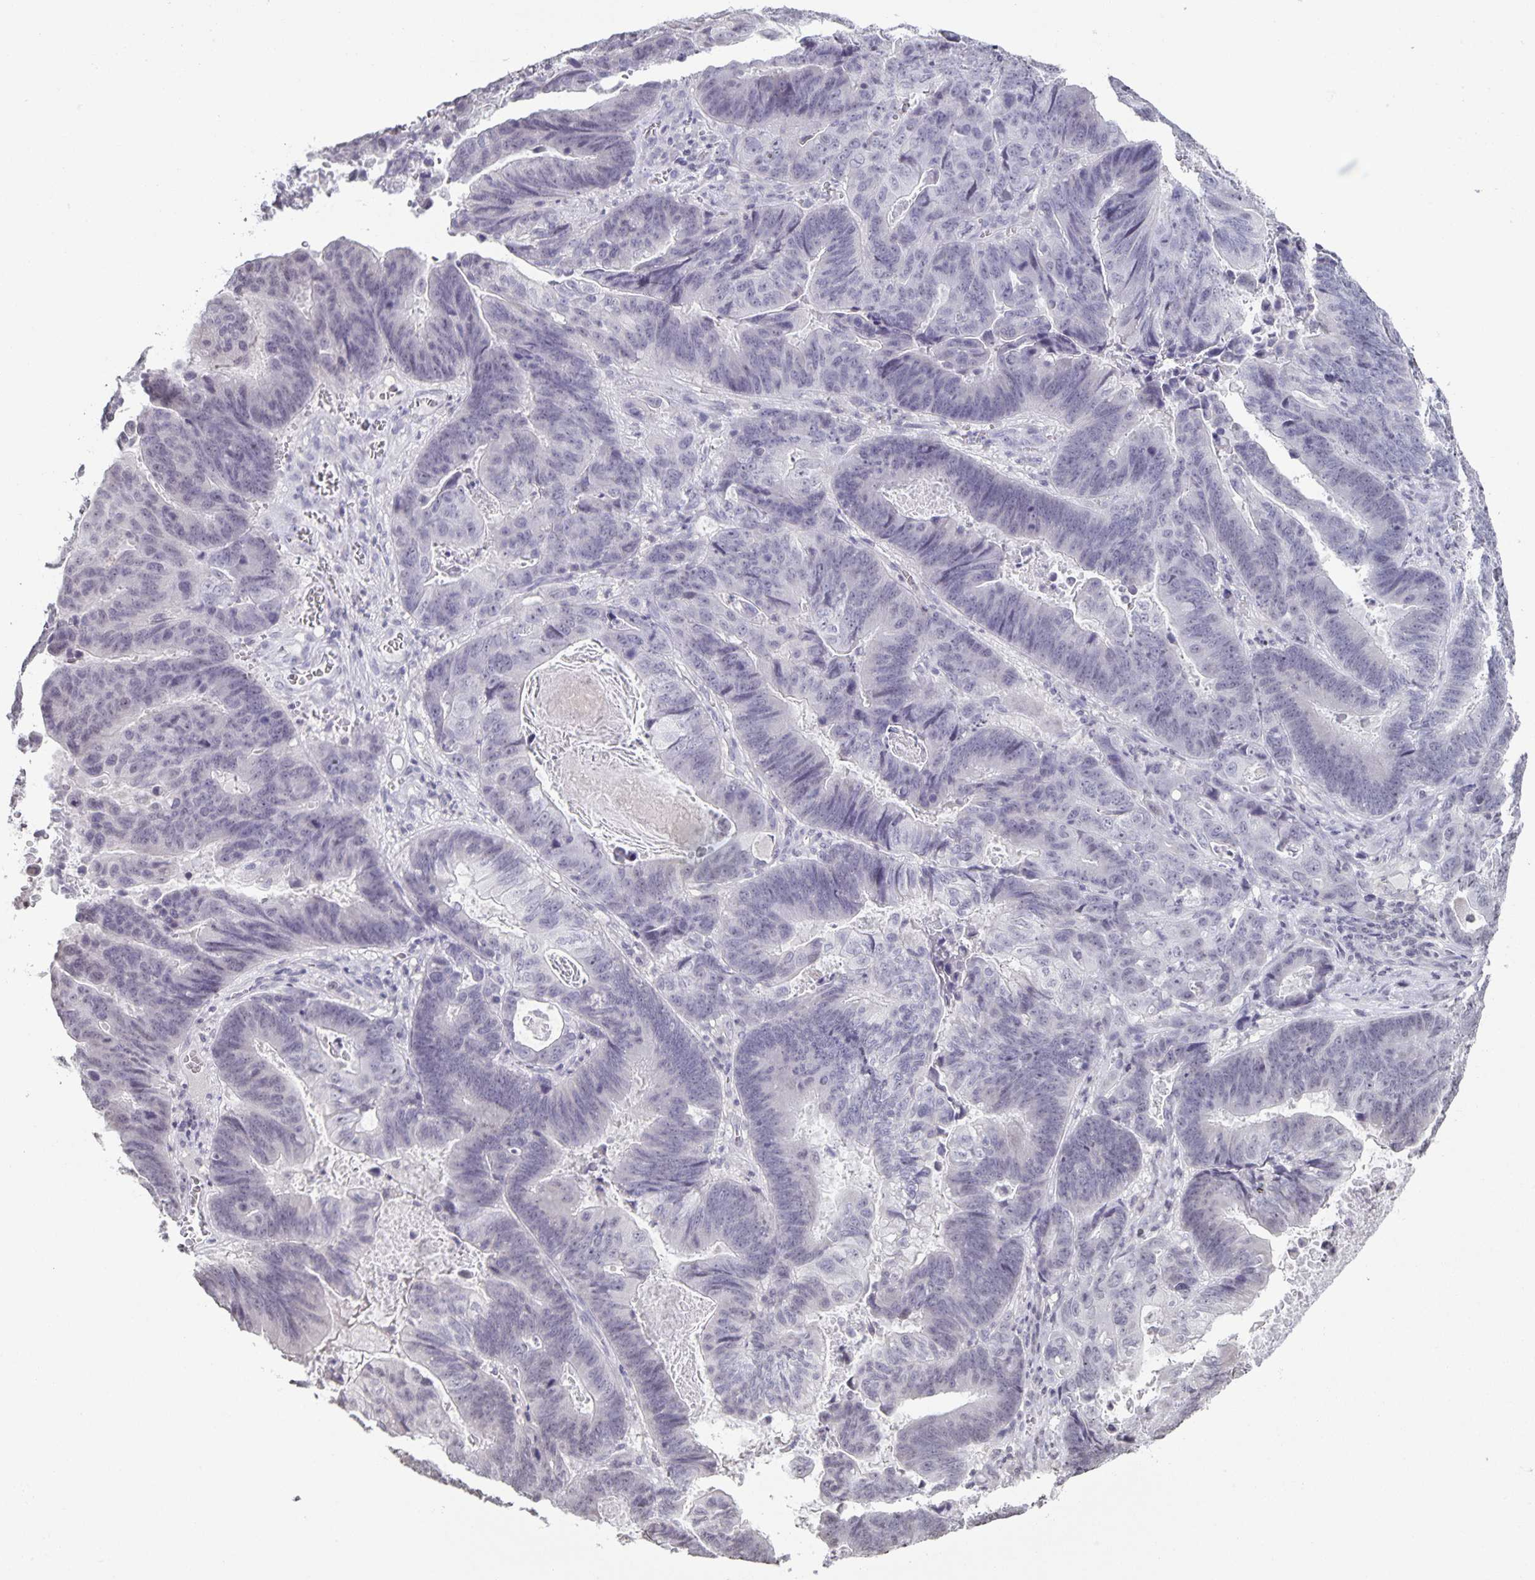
{"staining": {"intensity": "negative", "quantity": "none", "location": "none"}, "tissue": "lung cancer", "cell_type": "Tumor cells", "image_type": "cancer", "snomed": [{"axis": "morphology", "description": "Aneuploidy"}, {"axis": "morphology", "description": "Adenocarcinoma, NOS"}, {"axis": "morphology", "description": "Adenocarcinoma primary or metastatic"}, {"axis": "topography", "description": "Lung"}], "caption": "Protein analysis of adenocarcinoma primary or metastatic (lung) displays no significant positivity in tumor cells.", "gene": "AQP4", "patient": {"sex": "female", "age": 75}}